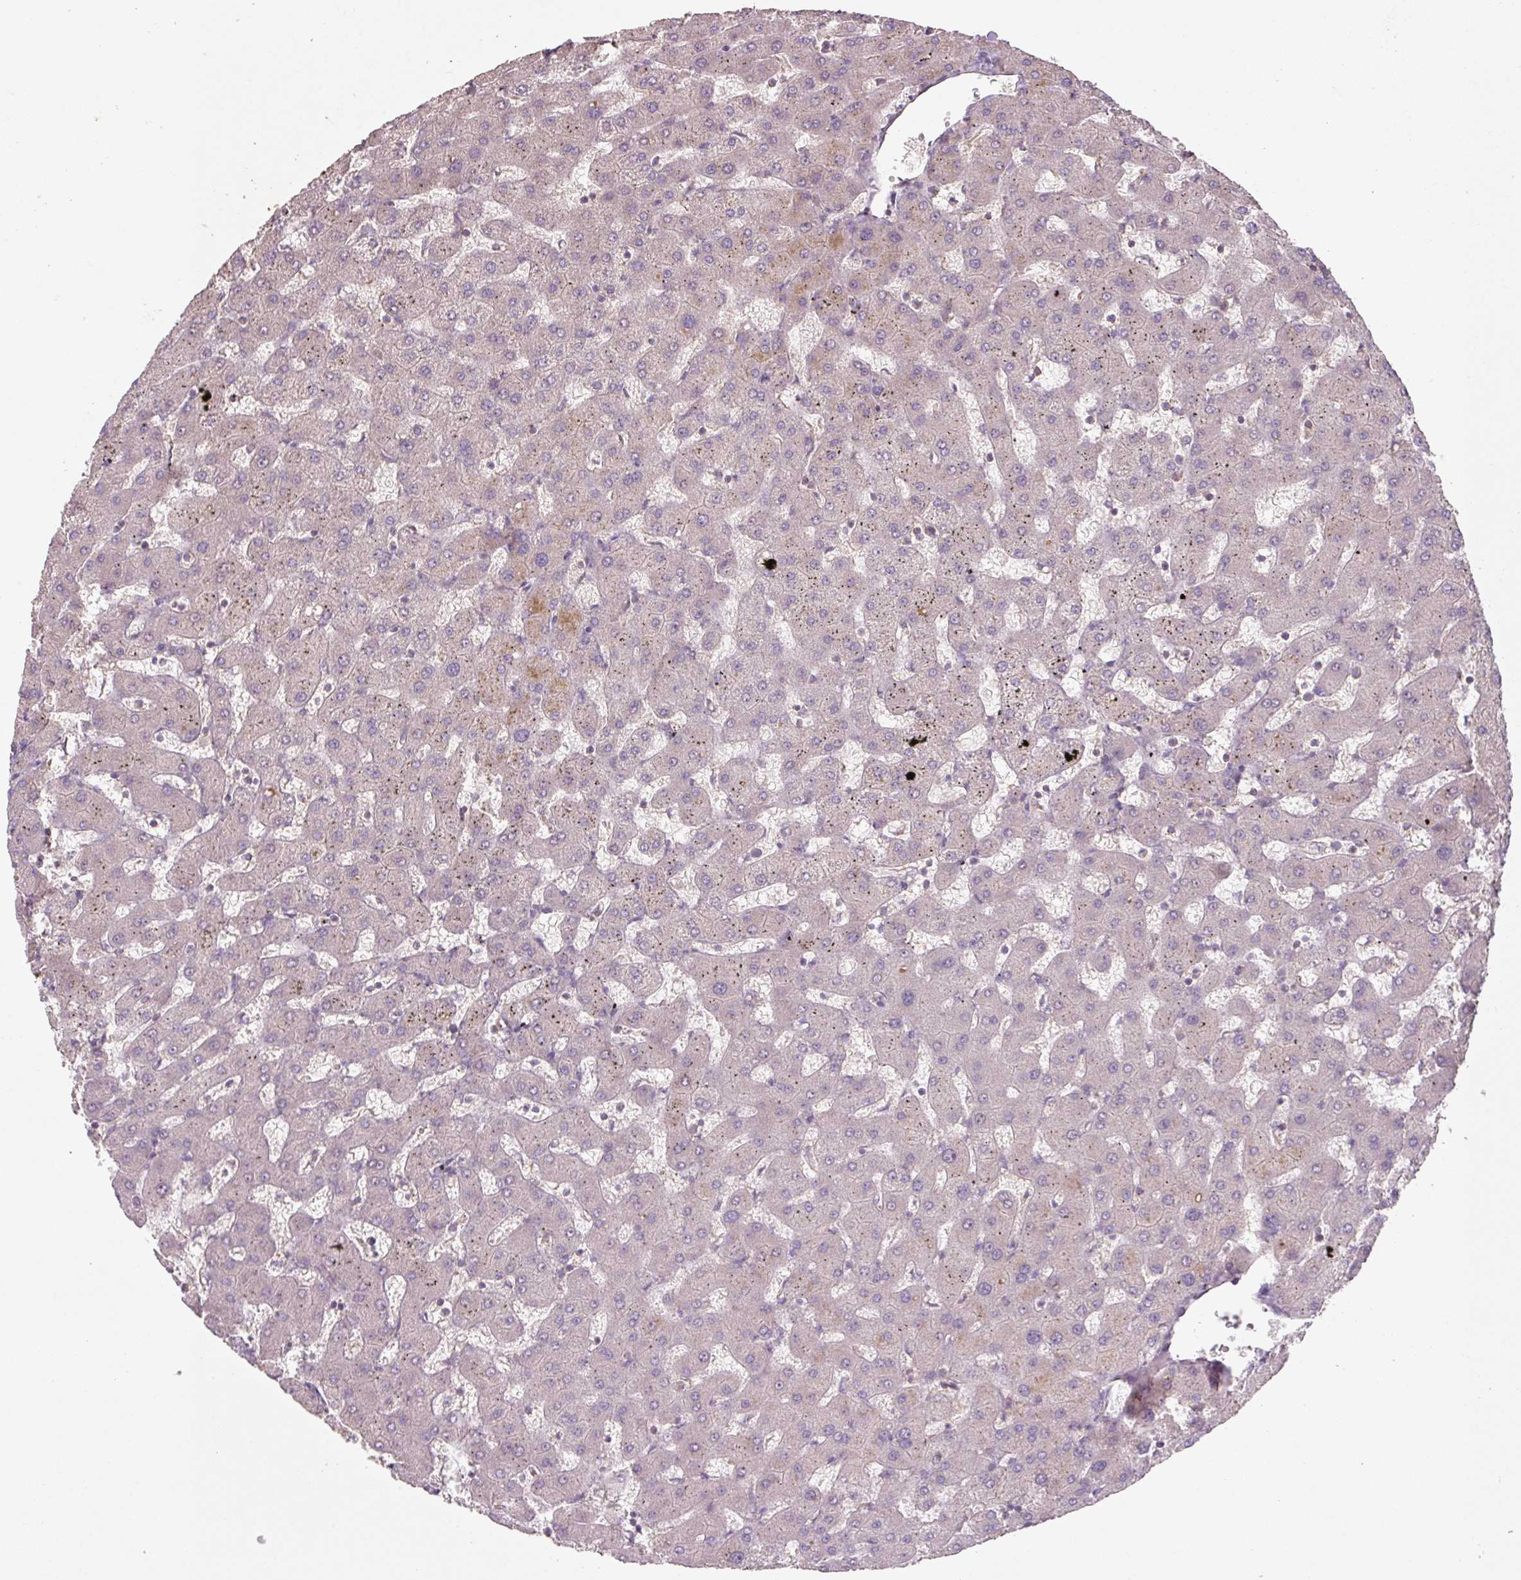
{"staining": {"intensity": "negative", "quantity": "none", "location": "none"}, "tissue": "liver", "cell_type": "Cholangiocytes", "image_type": "normal", "snomed": [{"axis": "morphology", "description": "Normal tissue, NOS"}, {"axis": "topography", "description": "Liver"}], "caption": "Immunohistochemistry (IHC) photomicrograph of normal liver: liver stained with DAB exhibits no significant protein staining in cholangiocytes. (Brightfield microscopy of DAB (3,3'-diaminobenzidine) immunohistochemistry at high magnification).", "gene": "C2orf73", "patient": {"sex": "female", "age": 63}}